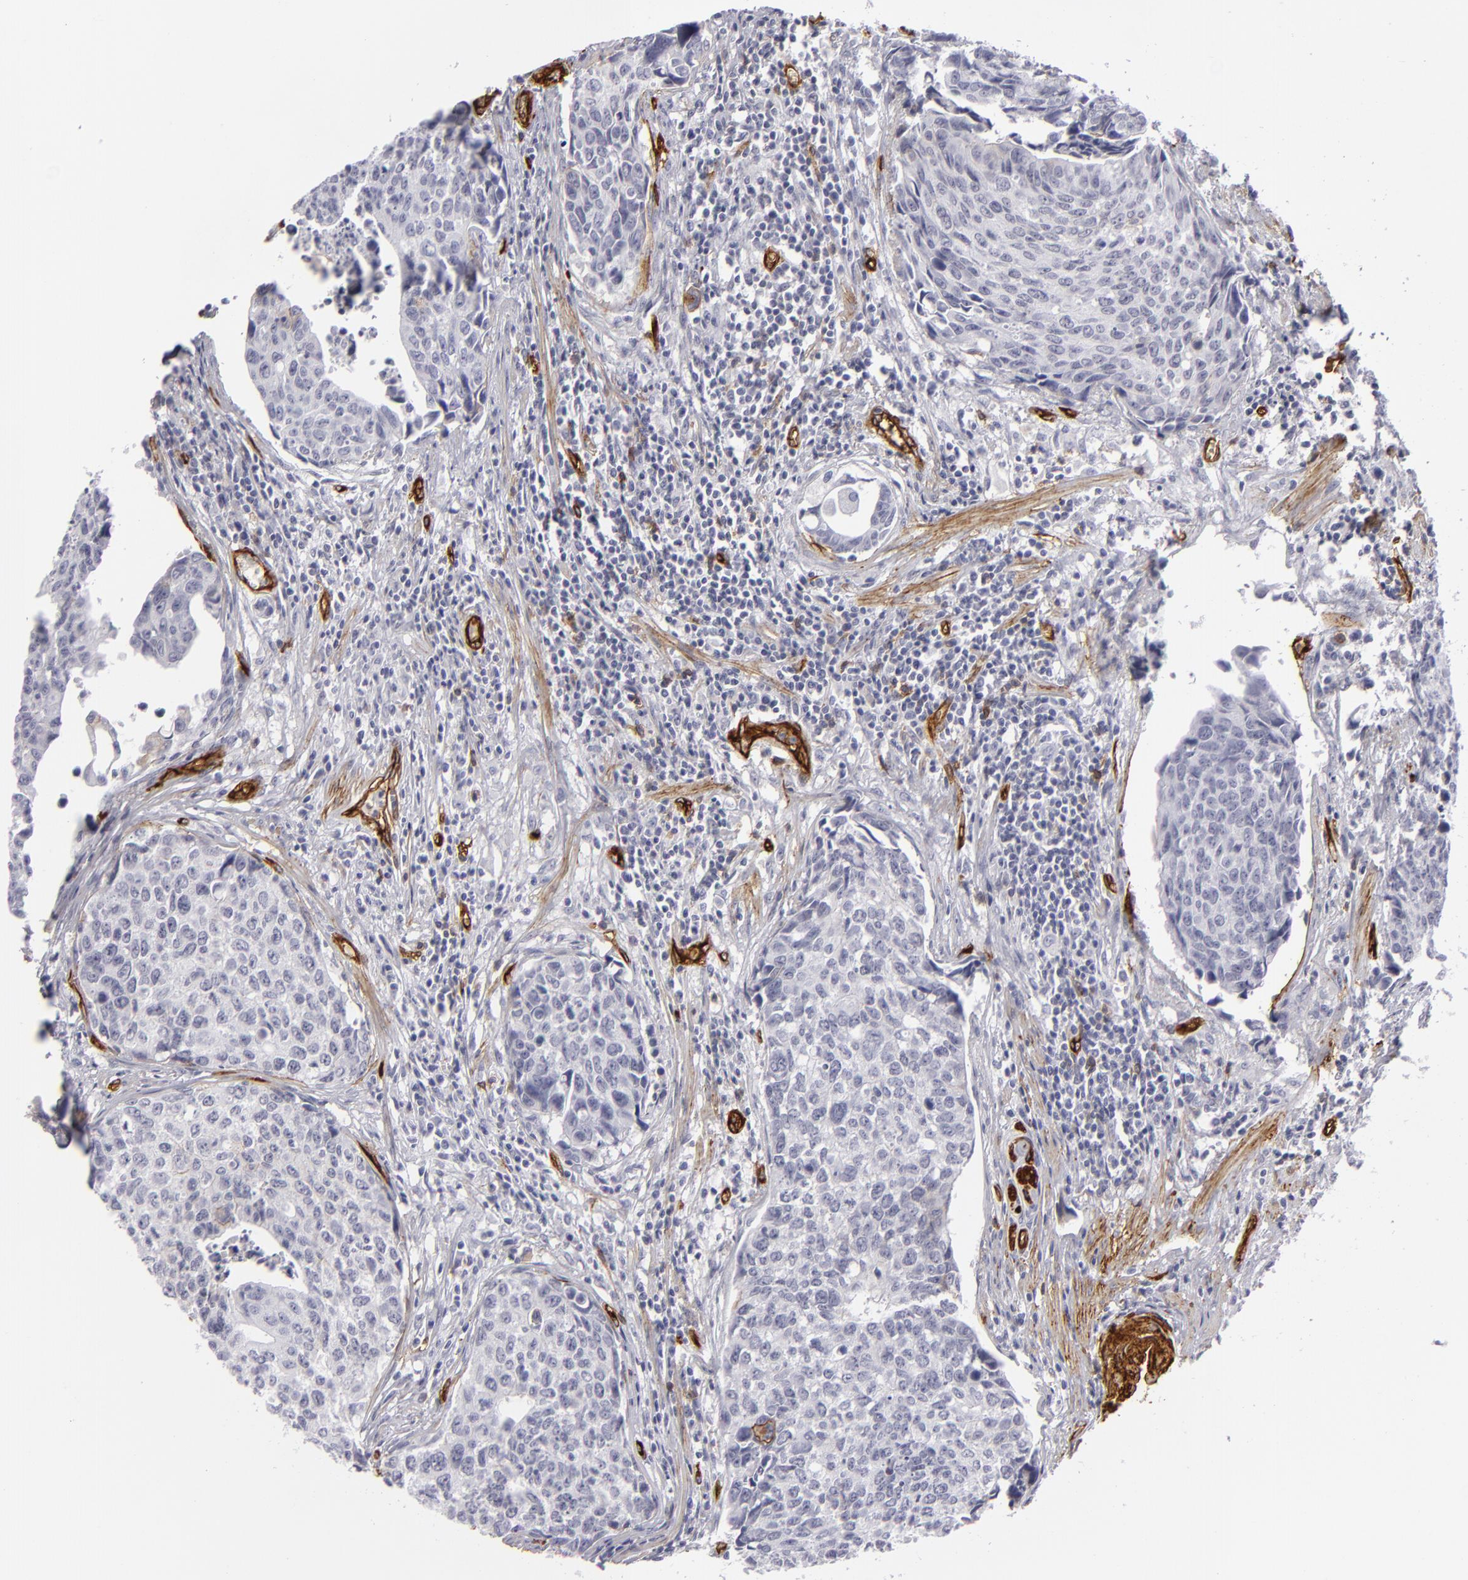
{"staining": {"intensity": "negative", "quantity": "none", "location": "none"}, "tissue": "urothelial cancer", "cell_type": "Tumor cells", "image_type": "cancer", "snomed": [{"axis": "morphology", "description": "Urothelial carcinoma, High grade"}, {"axis": "topography", "description": "Urinary bladder"}], "caption": "There is no significant positivity in tumor cells of urothelial carcinoma (high-grade).", "gene": "MCAM", "patient": {"sex": "male", "age": 81}}